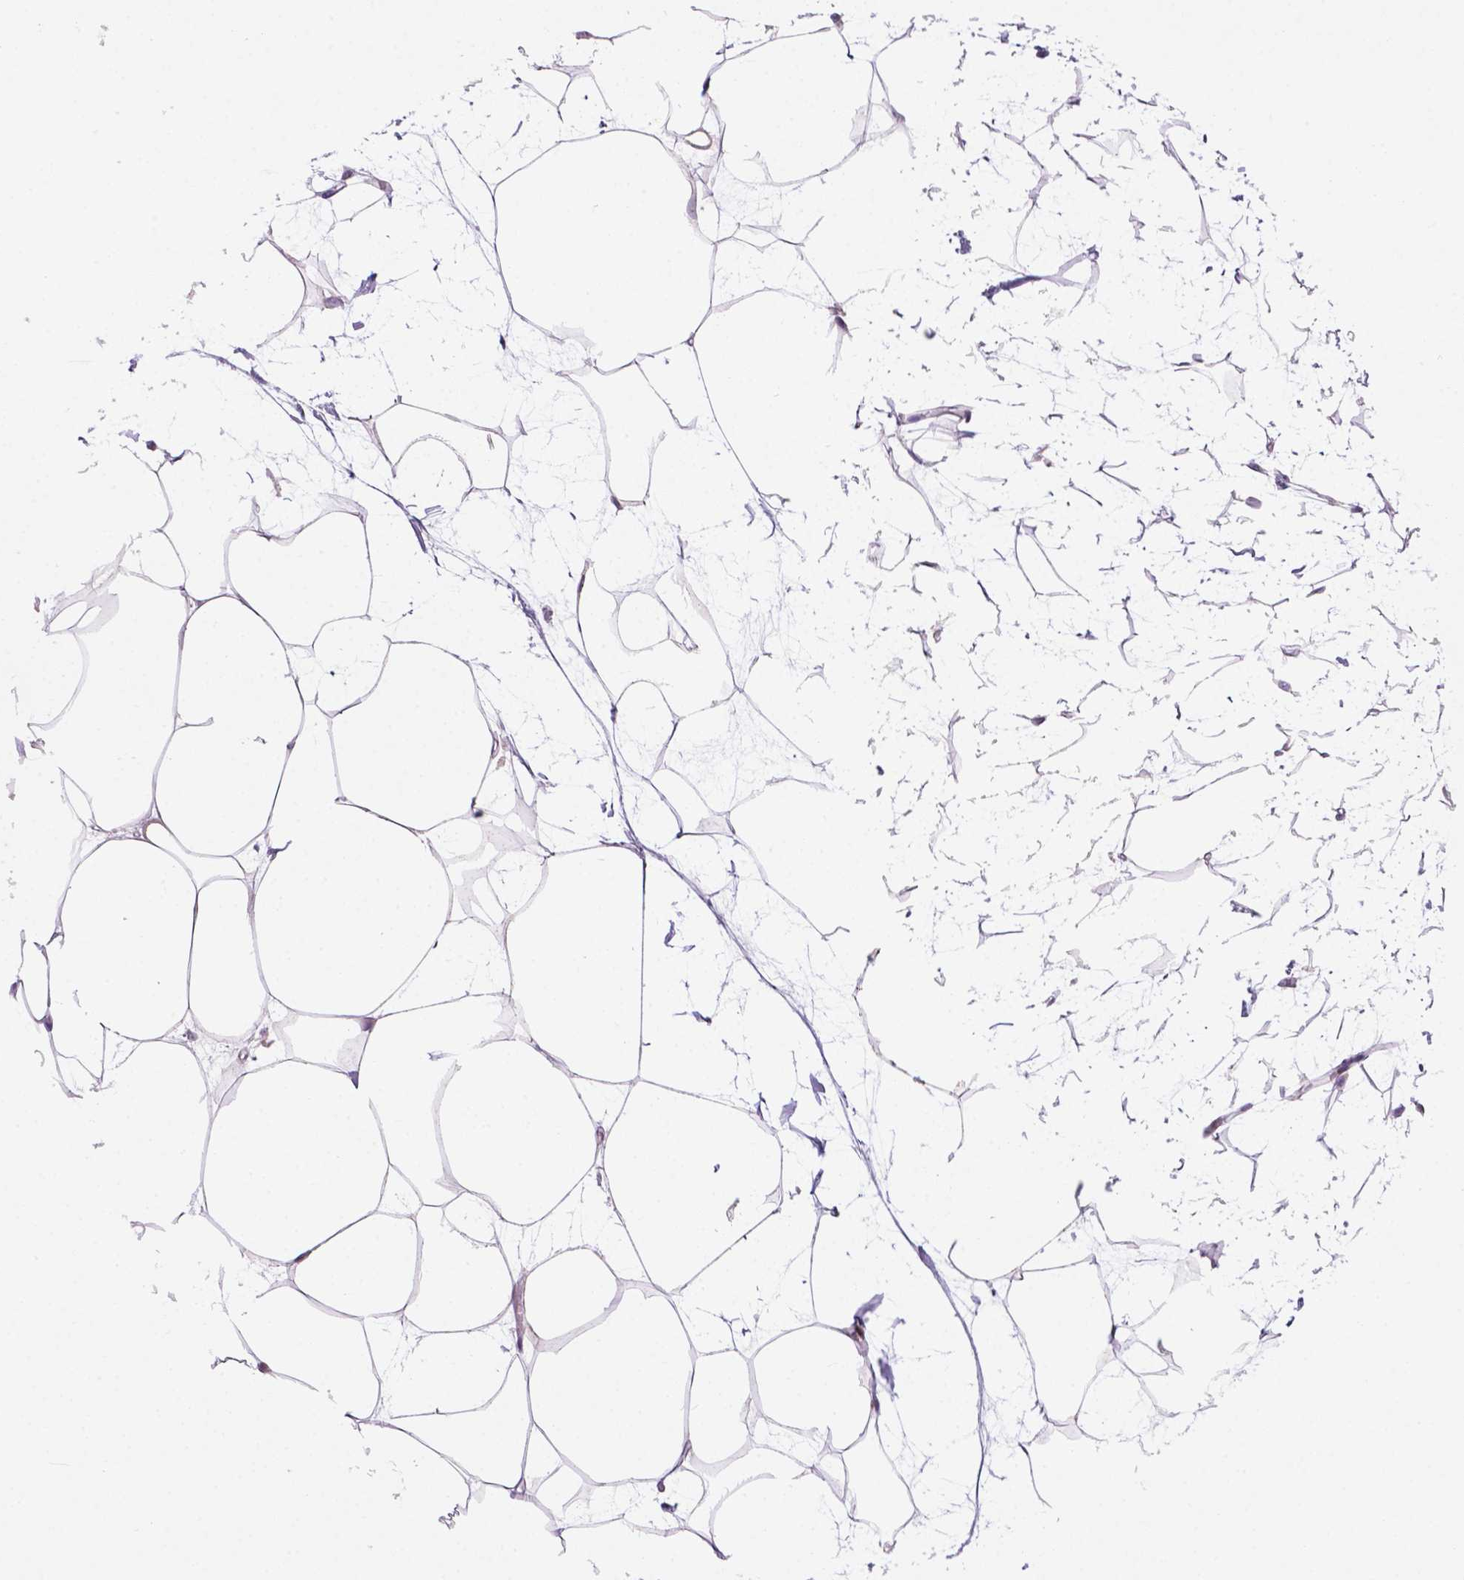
{"staining": {"intensity": "weak", "quantity": "<25%", "location": "nuclear"}, "tissue": "breast", "cell_type": "Adipocytes", "image_type": "normal", "snomed": [{"axis": "morphology", "description": "Normal tissue, NOS"}, {"axis": "topography", "description": "Breast"}], "caption": "The photomicrograph demonstrates no significant positivity in adipocytes of breast. The staining is performed using DAB brown chromogen with nuclei counter-stained in using hematoxylin.", "gene": "C18orf21", "patient": {"sex": "female", "age": 45}}